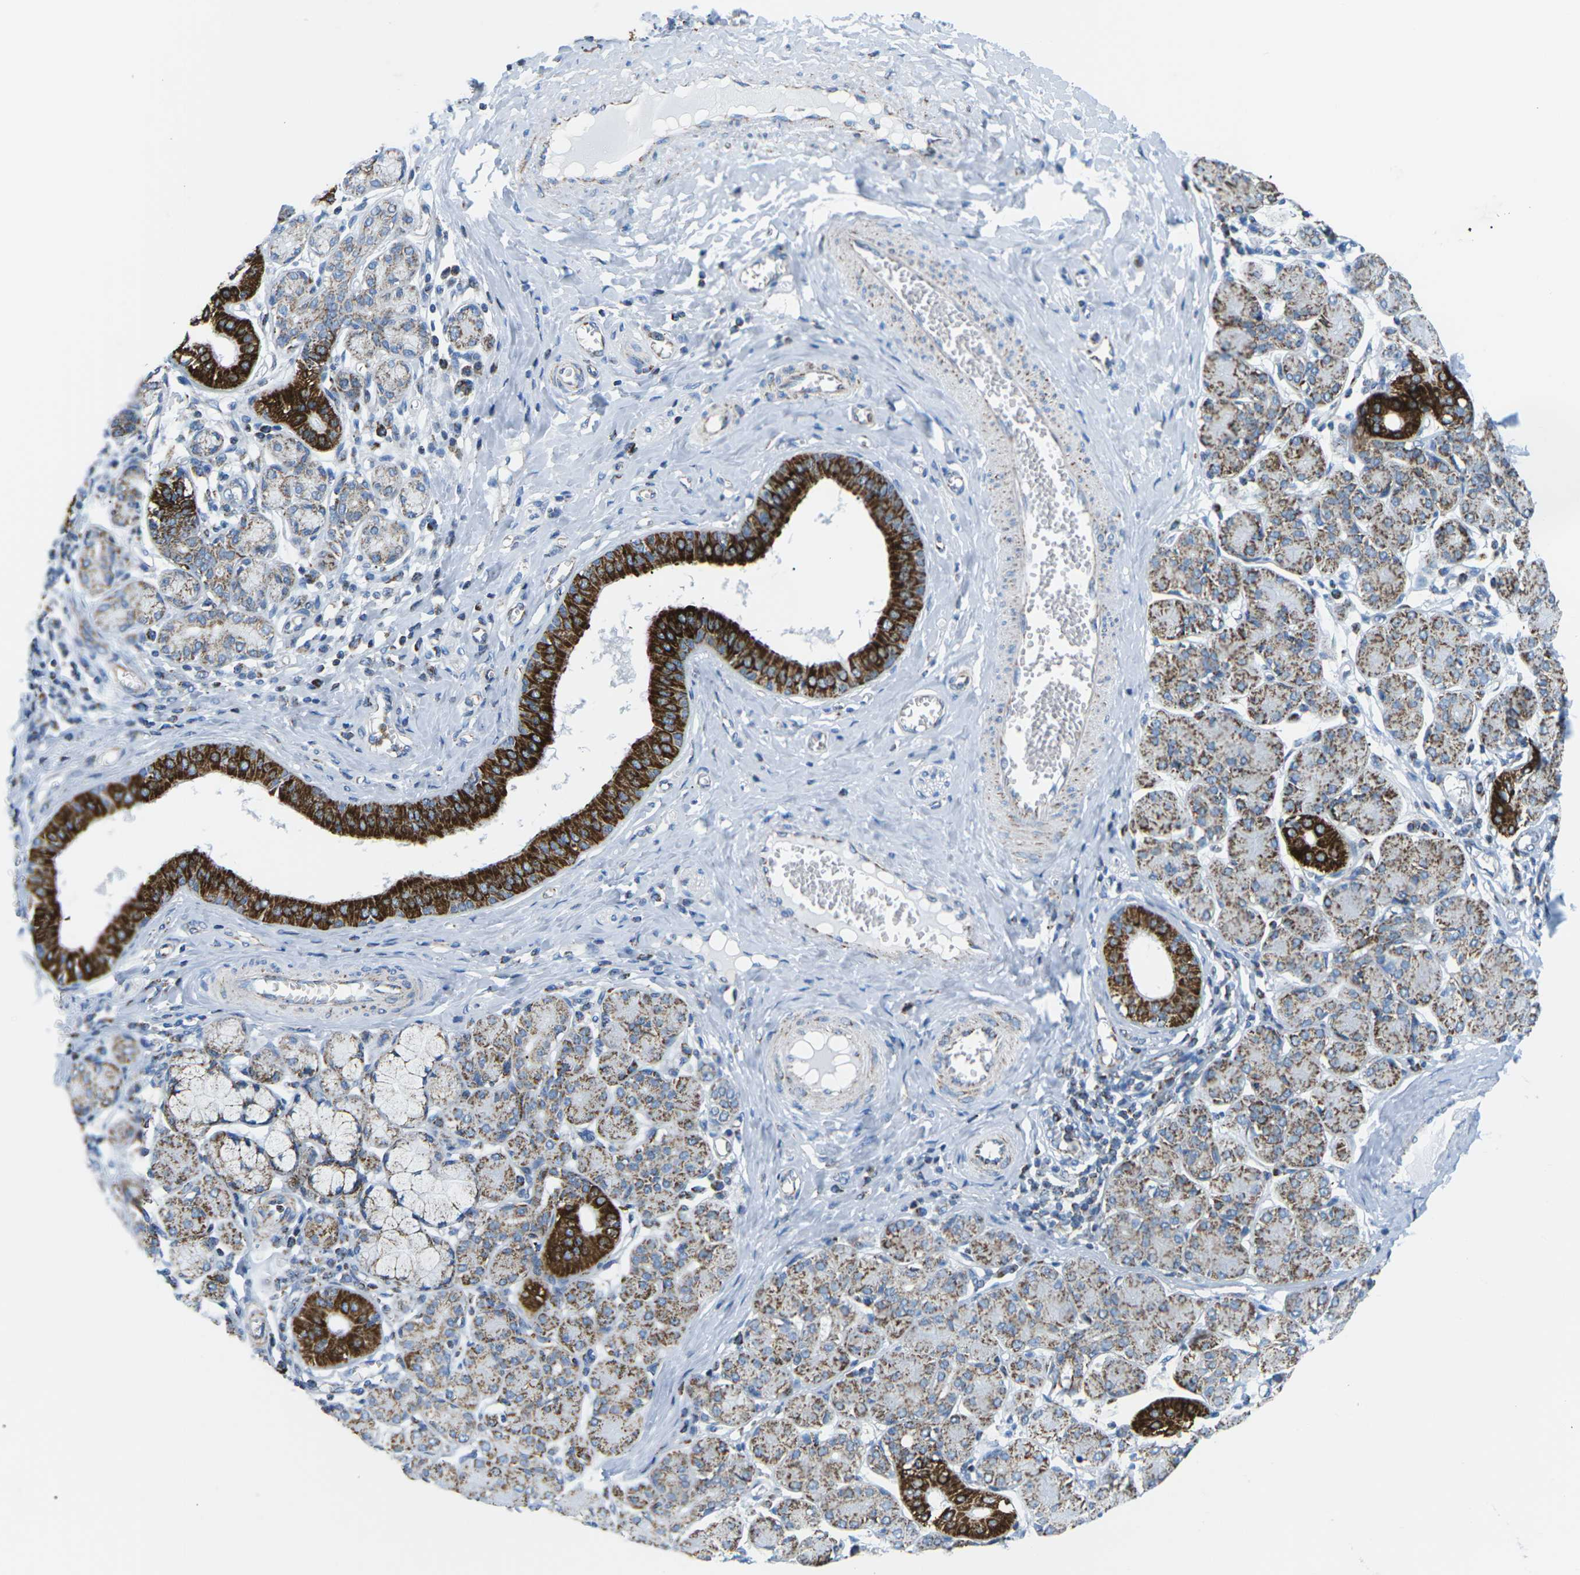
{"staining": {"intensity": "moderate", "quantity": ">75%", "location": "cytoplasmic/membranous"}, "tissue": "salivary gland", "cell_type": "Glandular cells", "image_type": "normal", "snomed": [{"axis": "morphology", "description": "Normal tissue, NOS"}, {"axis": "morphology", "description": "Inflammation, NOS"}, {"axis": "topography", "description": "Lymph node"}, {"axis": "topography", "description": "Salivary gland"}], "caption": "Immunohistochemistry (IHC) histopathology image of normal human salivary gland stained for a protein (brown), which reveals medium levels of moderate cytoplasmic/membranous staining in about >75% of glandular cells.", "gene": "COX6C", "patient": {"sex": "male", "age": 3}}